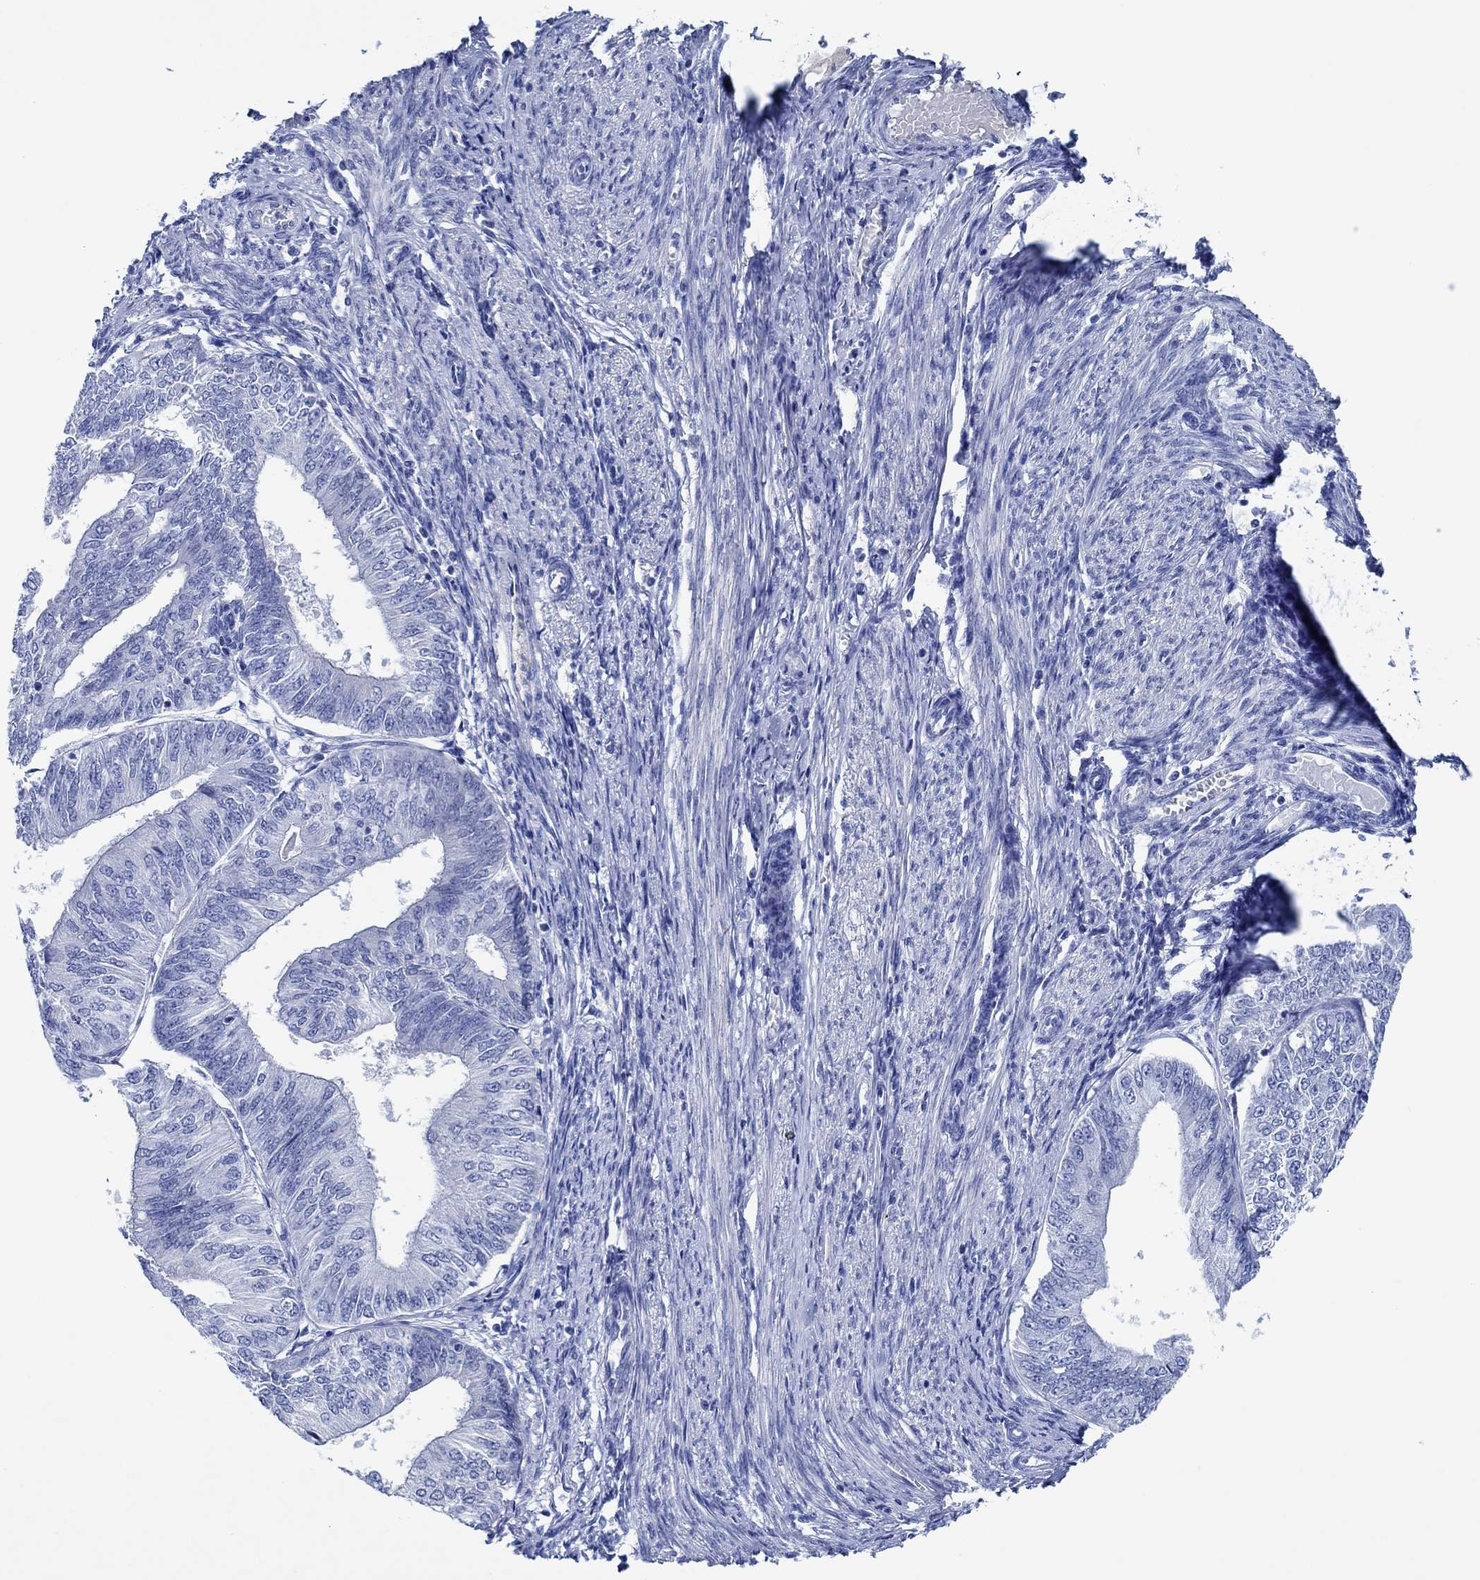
{"staining": {"intensity": "negative", "quantity": "none", "location": "none"}, "tissue": "endometrial cancer", "cell_type": "Tumor cells", "image_type": "cancer", "snomed": [{"axis": "morphology", "description": "Adenocarcinoma, NOS"}, {"axis": "topography", "description": "Endometrium"}], "caption": "Immunohistochemical staining of human endometrial cancer reveals no significant positivity in tumor cells. (Stains: DAB immunohistochemistry (IHC) with hematoxylin counter stain, Microscopy: brightfield microscopy at high magnification).", "gene": "CPNE6", "patient": {"sex": "female", "age": 58}}